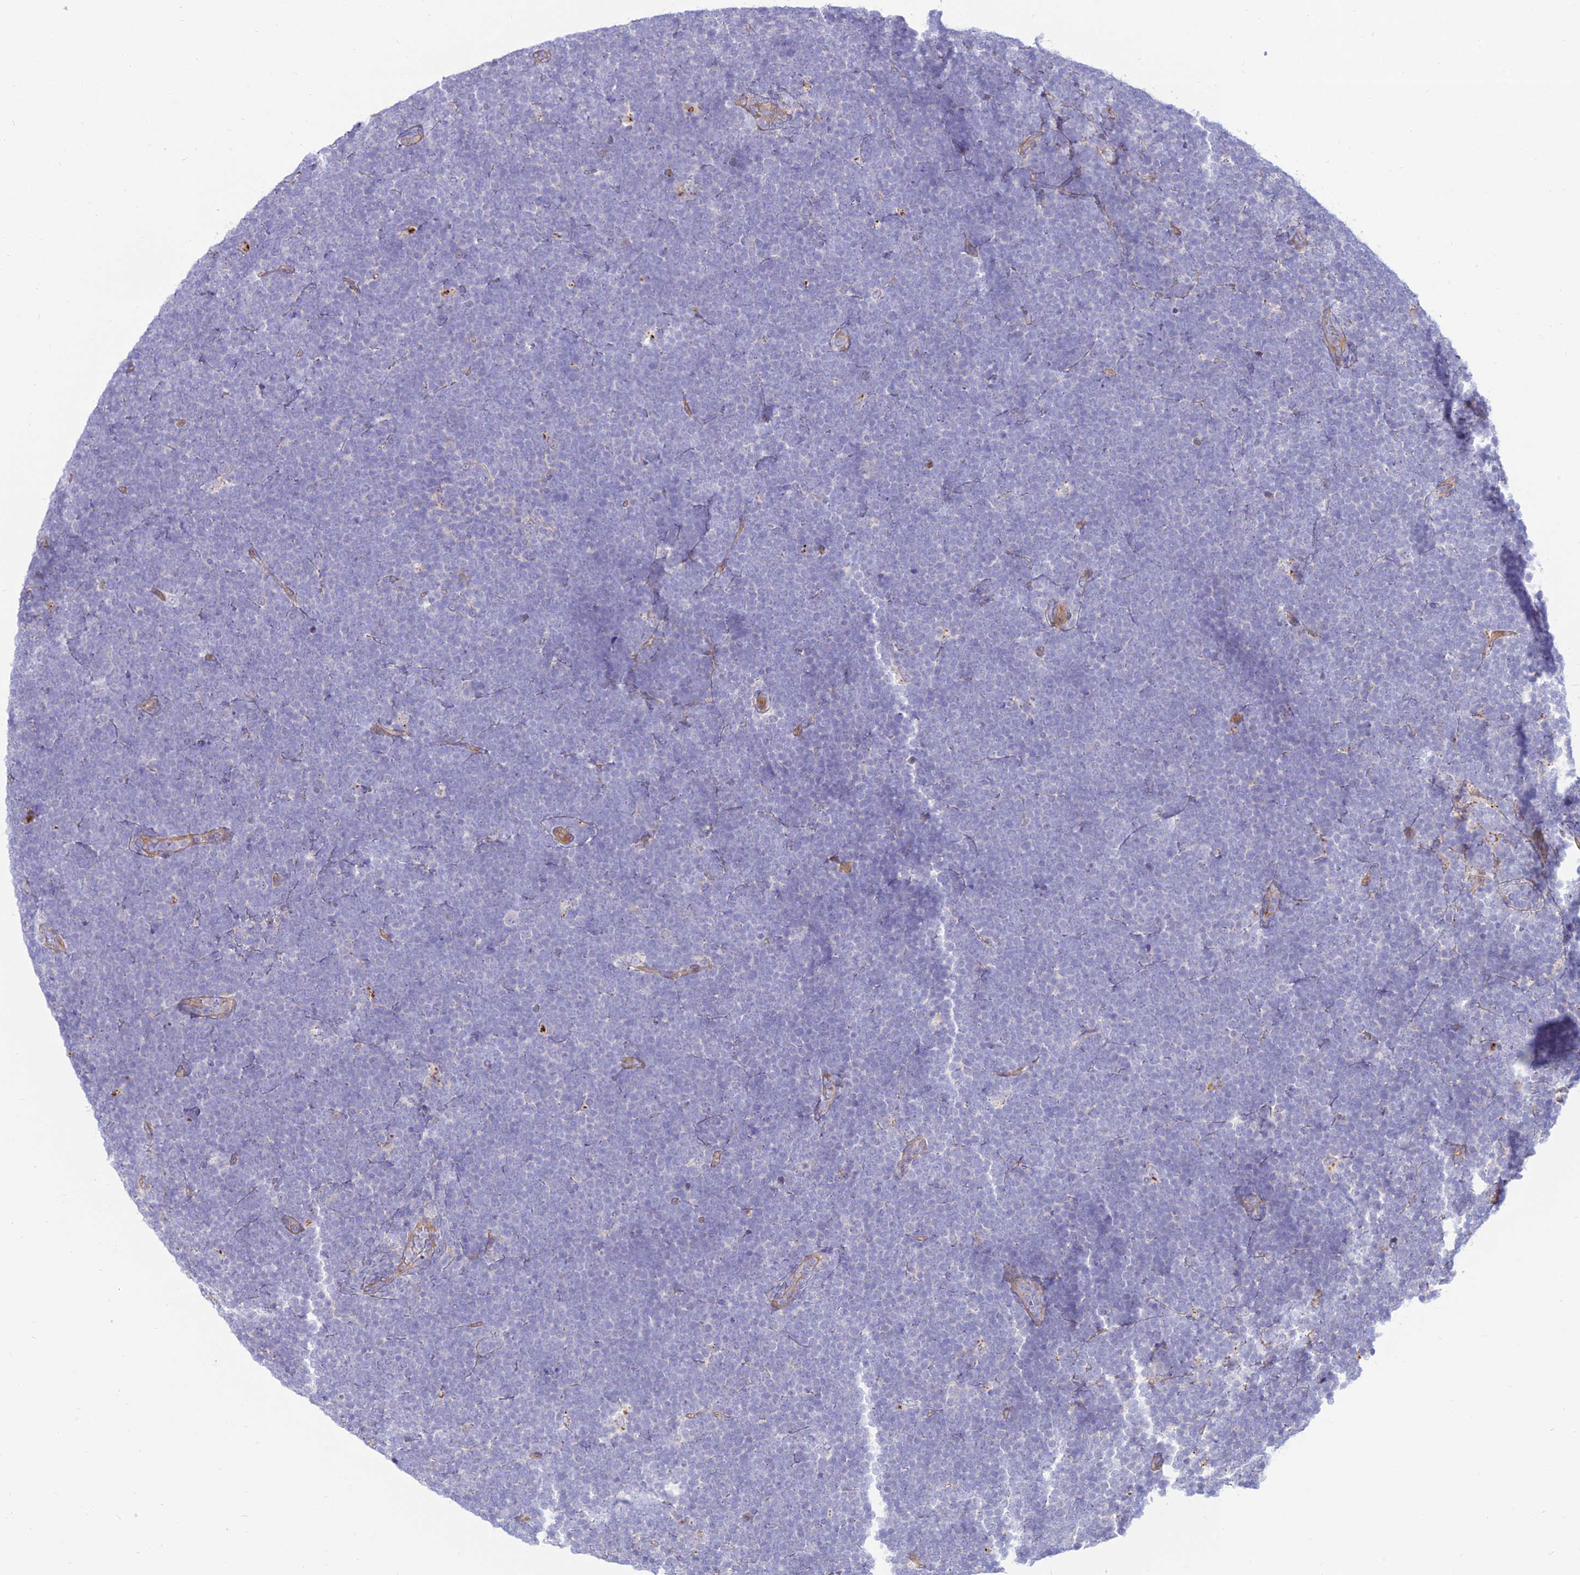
{"staining": {"intensity": "negative", "quantity": "none", "location": "none"}, "tissue": "lymphoma", "cell_type": "Tumor cells", "image_type": "cancer", "snomed": [{"axis": "morphology", "description": "Malignant lymphoma, non-Hodgkin's type, High grade"}, {"axis": "topography", "description": "Lymph node"}], "caption": "Immunohistochemical staining of high-grade malignant lymphoma, non-Hodgkin's type exhibits no significant expression in tumor cells.", "gene": "KCNAB1", "patient": {"sex": "male", "age": 13}}